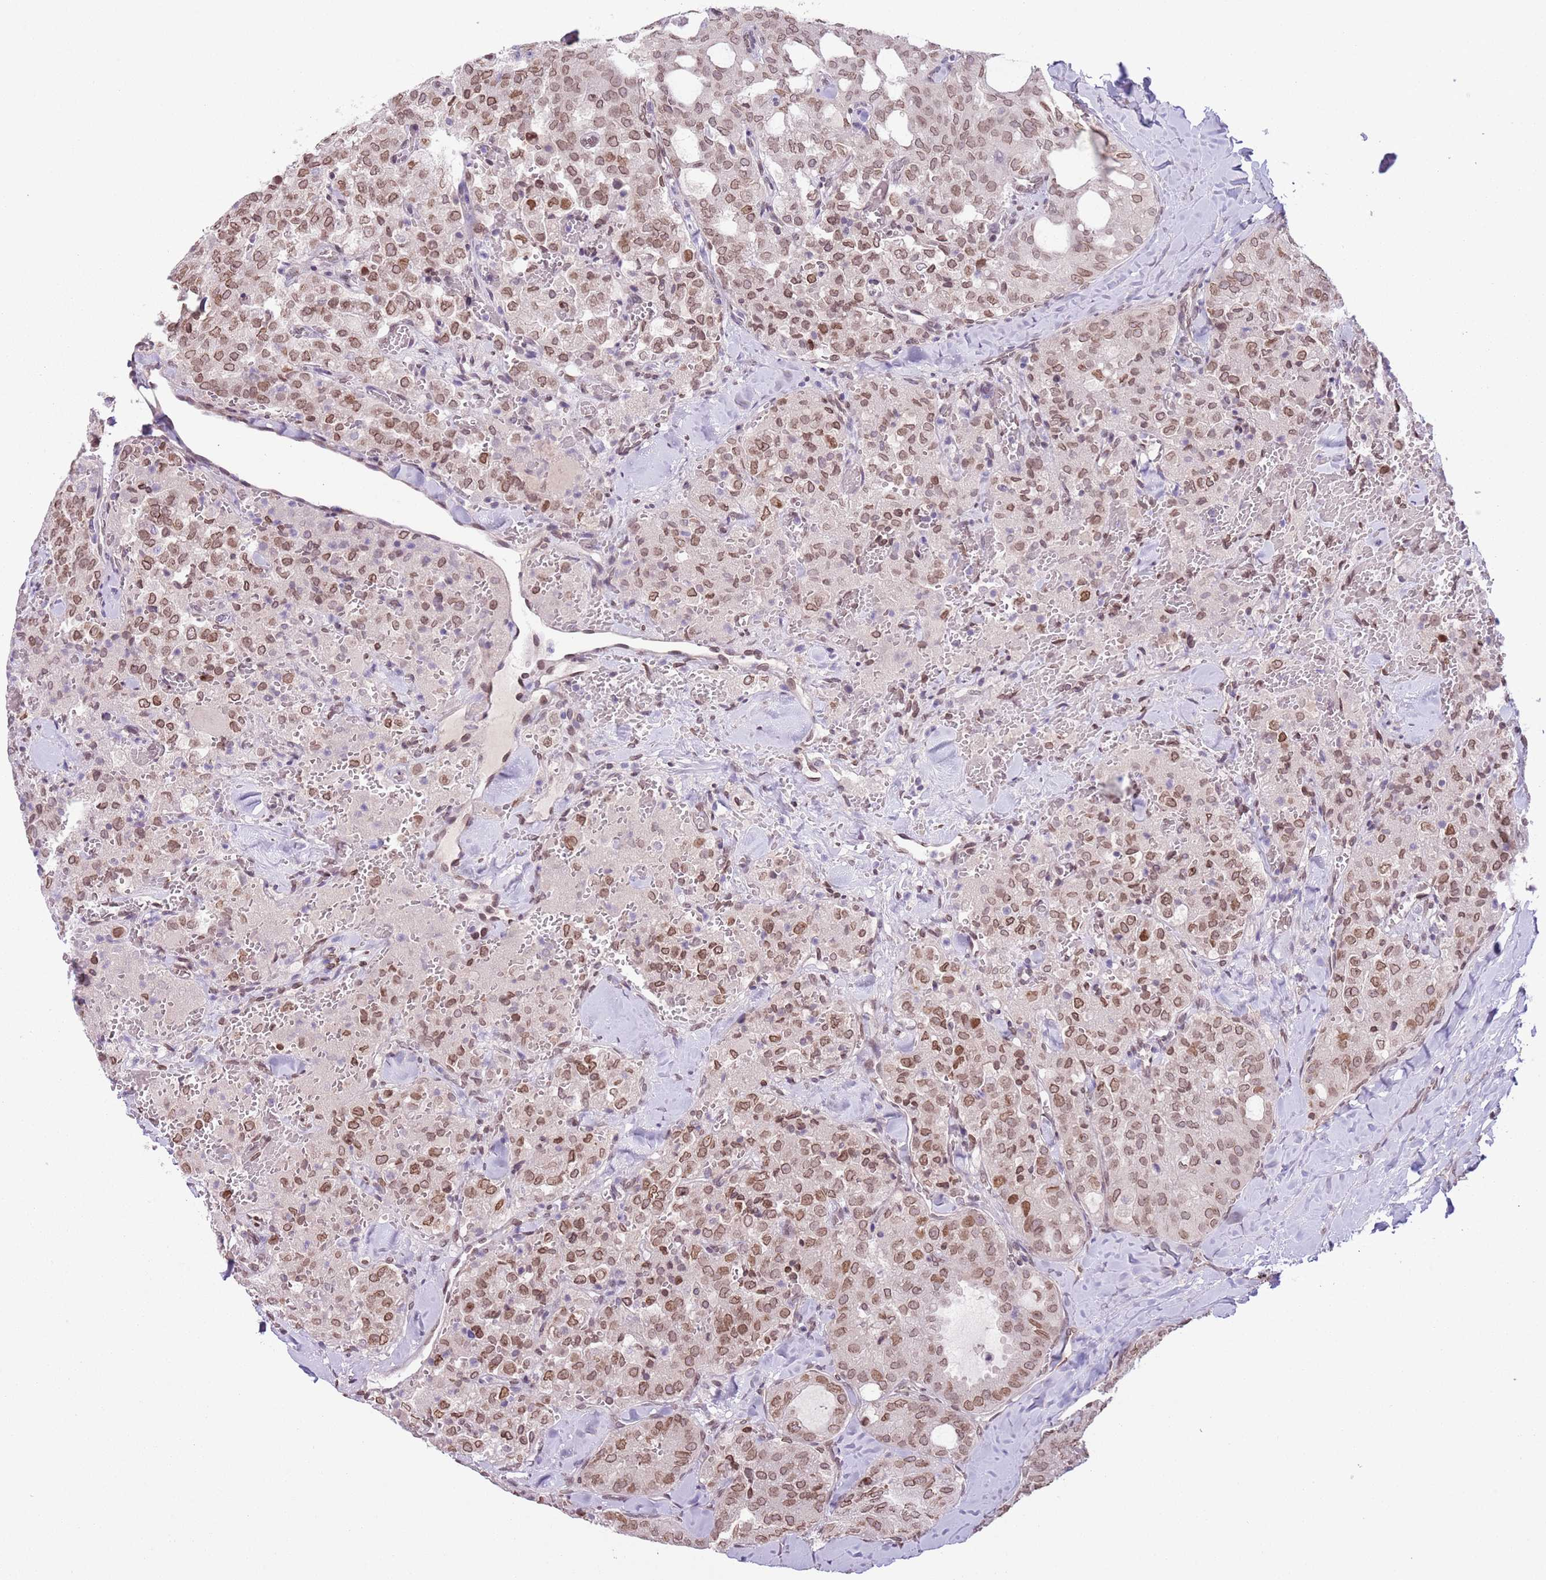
{"staining": {"intensity": "moderate", "quantity": ">75%", "location": "cytoplasmic/membranous,nuclear"}, "tissue": "thyroid cancer", "cell_type": "Tumor cells", "image_type": "cancer", "snomed": [{"axis": "morphology", "description": "Follicular adenoma carcinoma, NOS"}, {"axis": "topography", "description": "Thyroid gland"}], "caption": "Protein staining of thyroid follicular adenoma carcinoma tissue shows moderate cytoplasmic/membranous and nuclear positivity in about >75% of tumor cells.", "gene": "ZGLP1", "patient": {"sex": "male", "age": 75}}